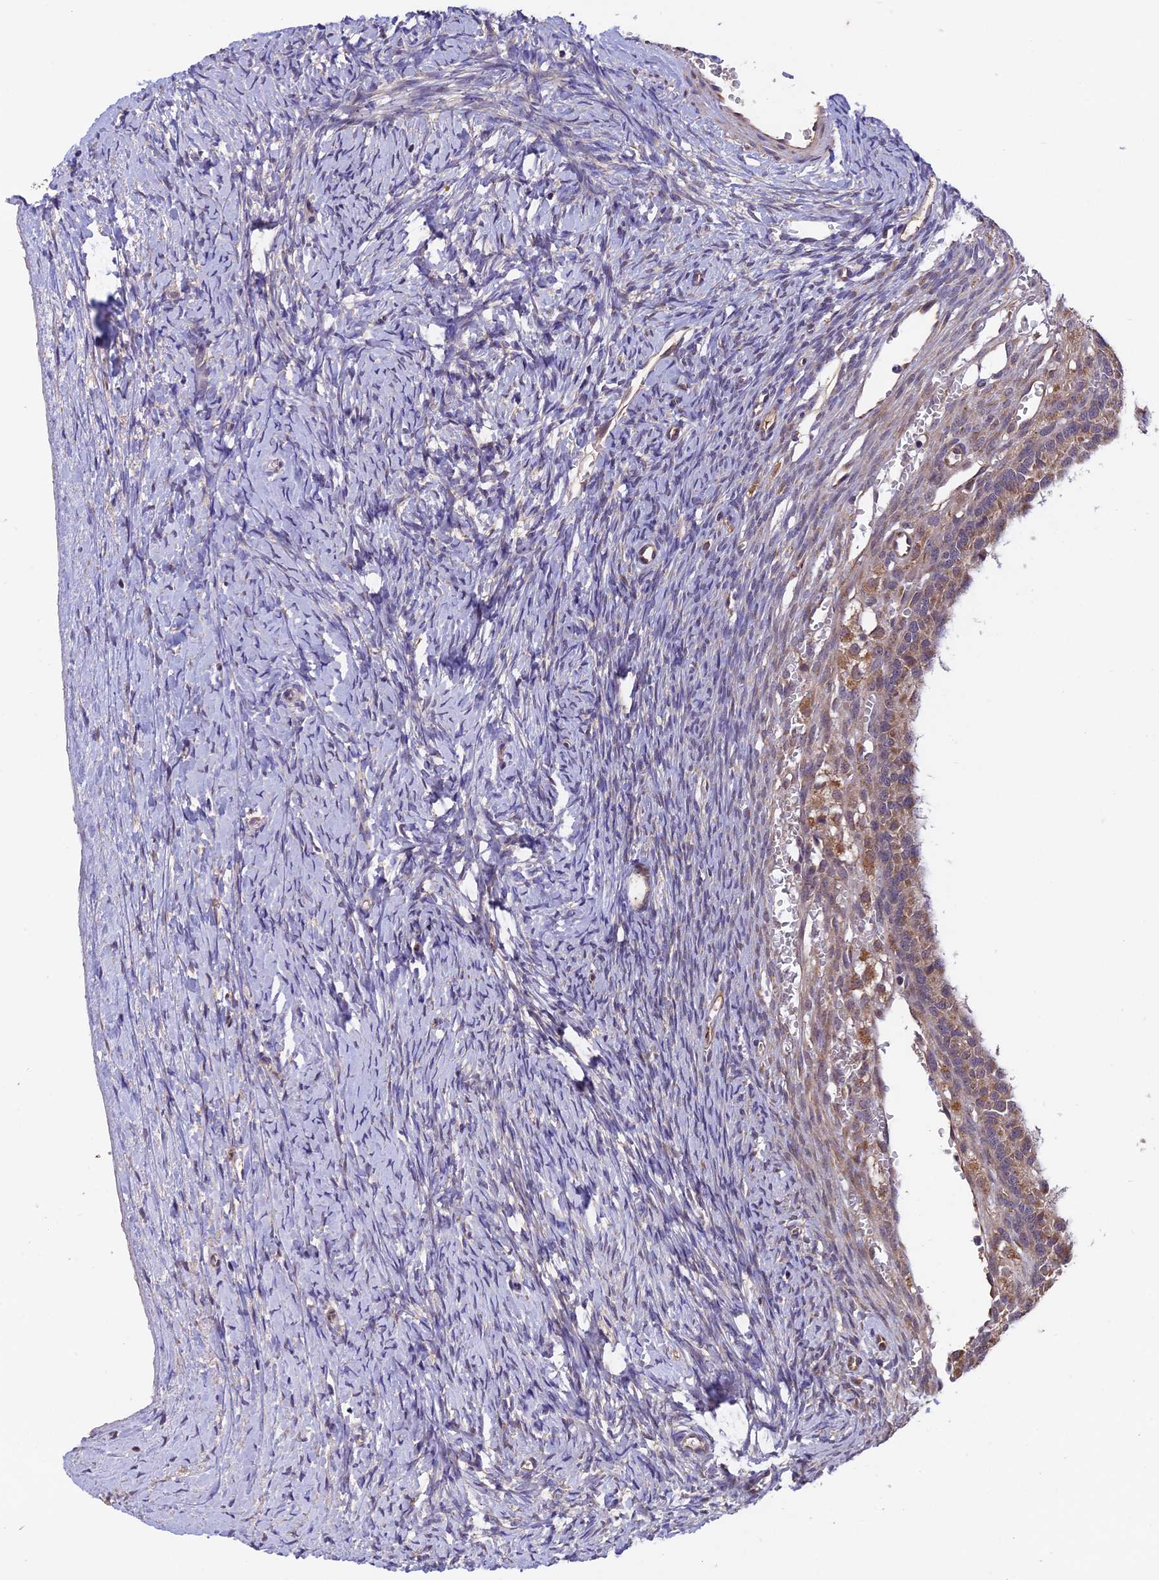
{"staining": {"intensity": "moderate", "quantity": ">75%", "location": "cytoplasmic/membranous"}, "tissue": "ovary", "cell_type": "Follicle cells", "image_type": "normal", "snomed": [{"axis": "morphology", "description": "Normal tissue, NOS"}, {"axis": "morphology", "description": "Developmental malformation"}, {"axis": "topography", "description": "Ovary"}], "caption": "IHC image of unremarkable ovary: ovary stained using immunohistochemistry (IHC) shows medium levels of moderate protein expression localized specifically in the cytoplasmic/membranous of follicle cells, appearing as a cytoplasmic/membranous brown color.", "gene": "MNS1", "patient": {"sex": "female", "age": 39}}